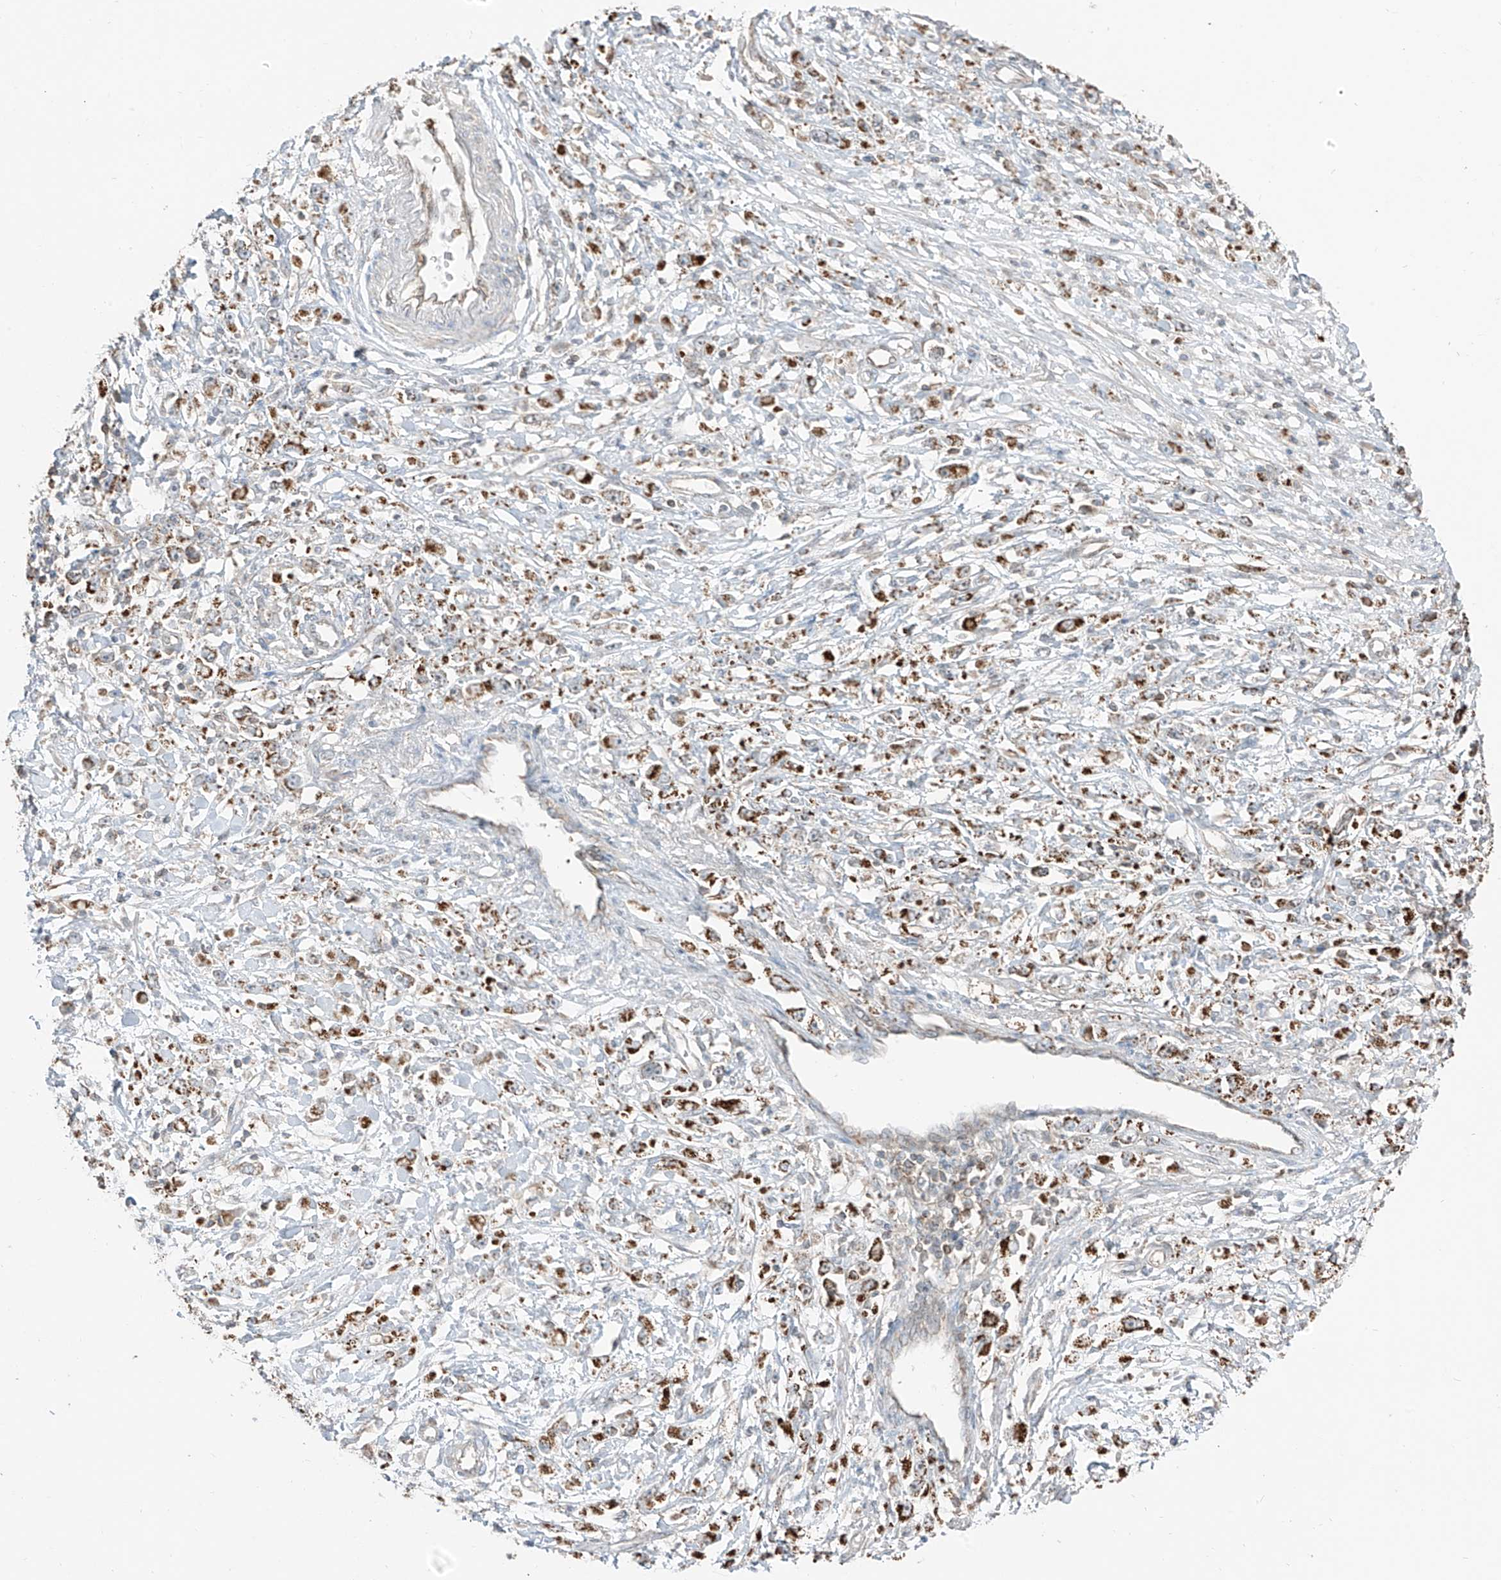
{"staining": {"intensity": "strong", "quantity": ">75%", "location": "cytoplasmic/membranous"}, "tissue": "stomach cancer", "cell_type": "Tumor cells", "image_type": "cancer", "snomed": [{"axis": "morphology", "description": "Adenocarcinoma, NOS"}, {"axis": "topography", "description": "Stomach"}], "caption": "Protein expression by immunohistochemistry (IHC) shows strong cytoplasmic/membranous staining in about >75% of tumor cells in stomach cancer (adenocarcinoma). The staining was performed using DAB (3,3'-diaminobenzidine), with brown indicating positive protein expression. Nuclei are stained blue with hematoxylin.", "gene": "ETHE1", "patient": {"sex": "female", "age": 59}}